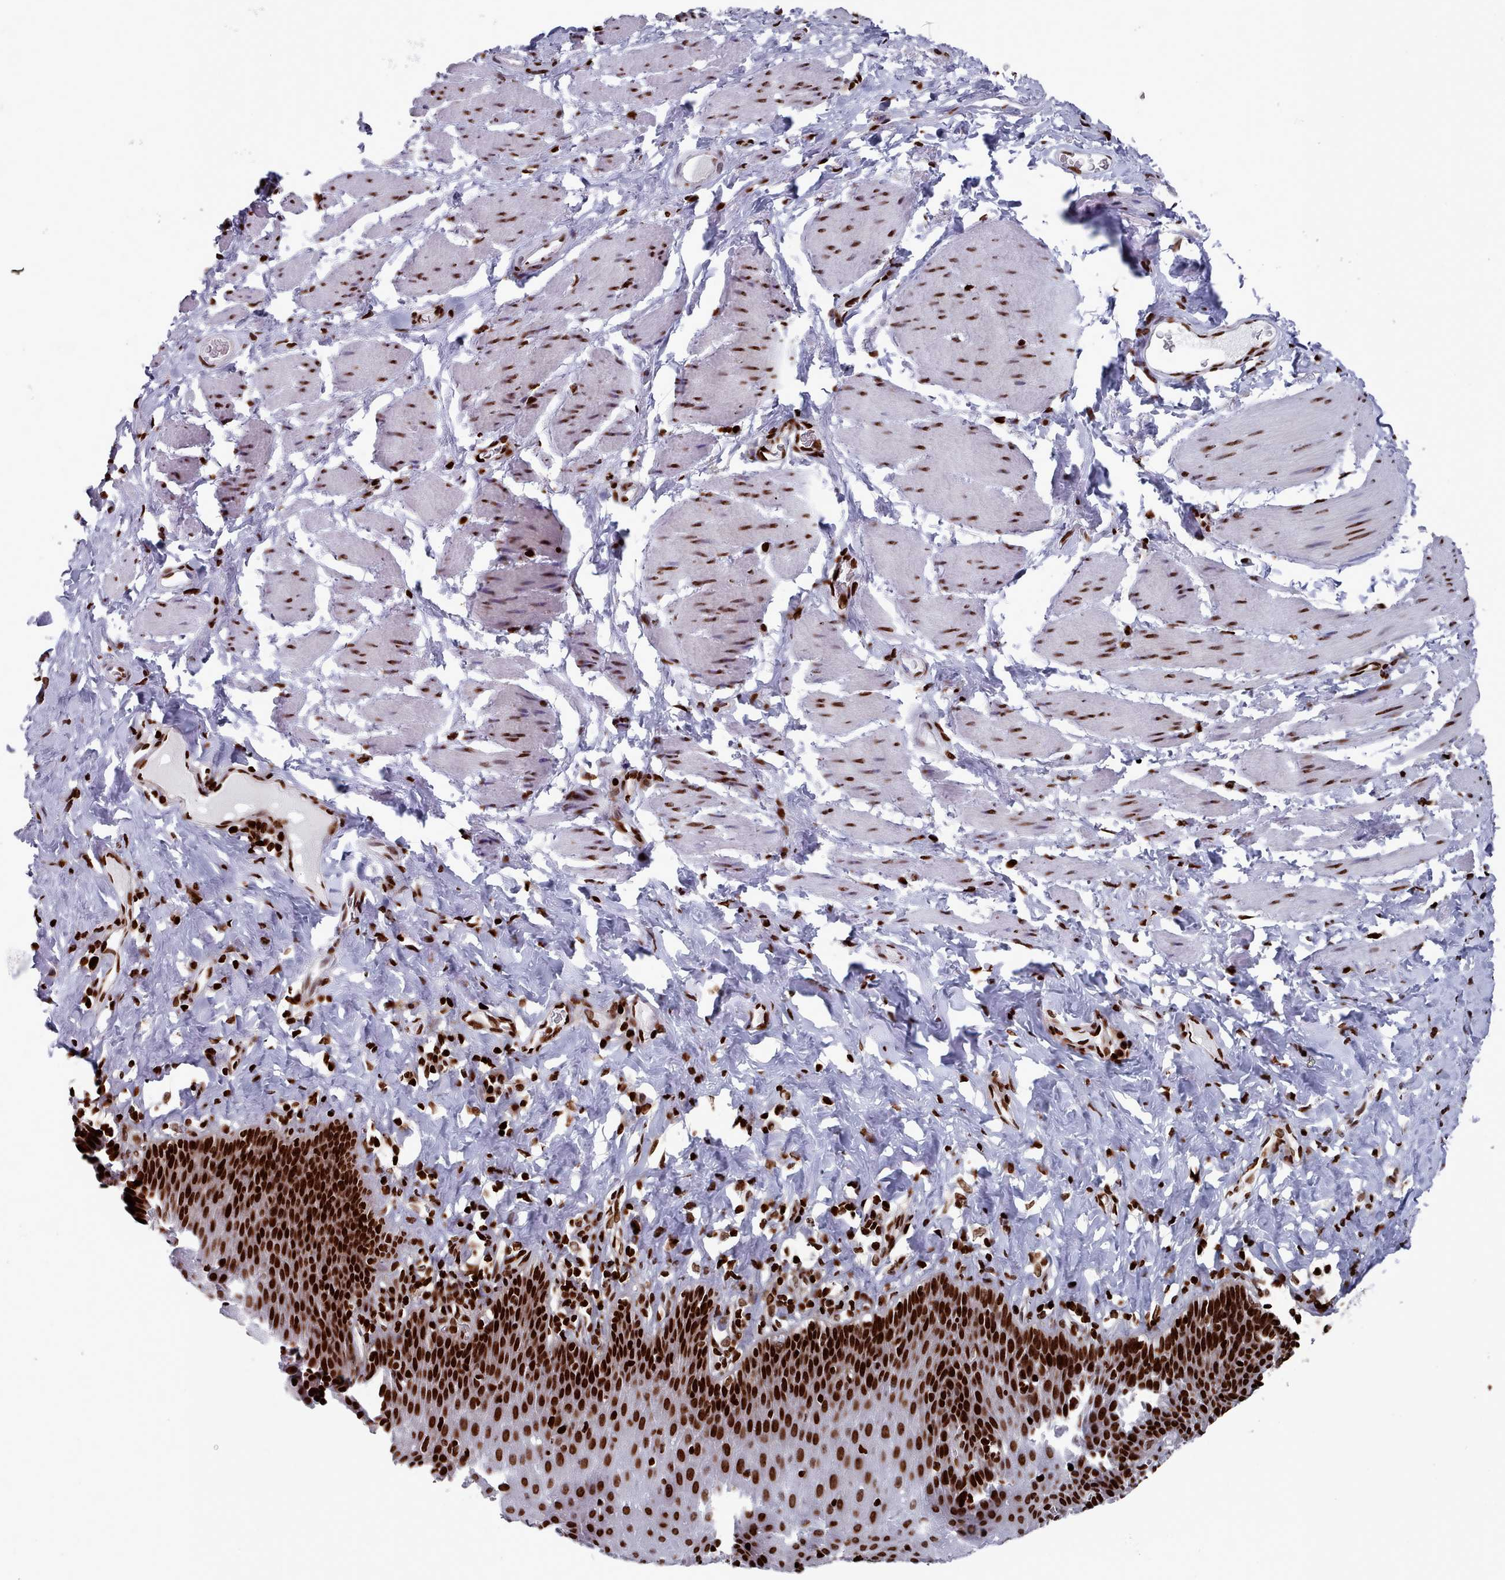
{"staining": {"intensity": "strong", "quantity": ">75%", "location": "nuclear"}, "tissue": "esophagus", "cell_type": "Squamous epithelial cells", "image_type": "normal", "snomed": [{"axis": "morphology", "description": "Normal tissue, NOS"}, {"axis": "topography", "description": "Esophagus"}], "caption": "Squamous epithelial cells show high levels of strong nuclear staining in approximately >75% of cells in benign esophagus.", "gene": "PCDHB11", "patient": {"sex": "female", "age": 61}}